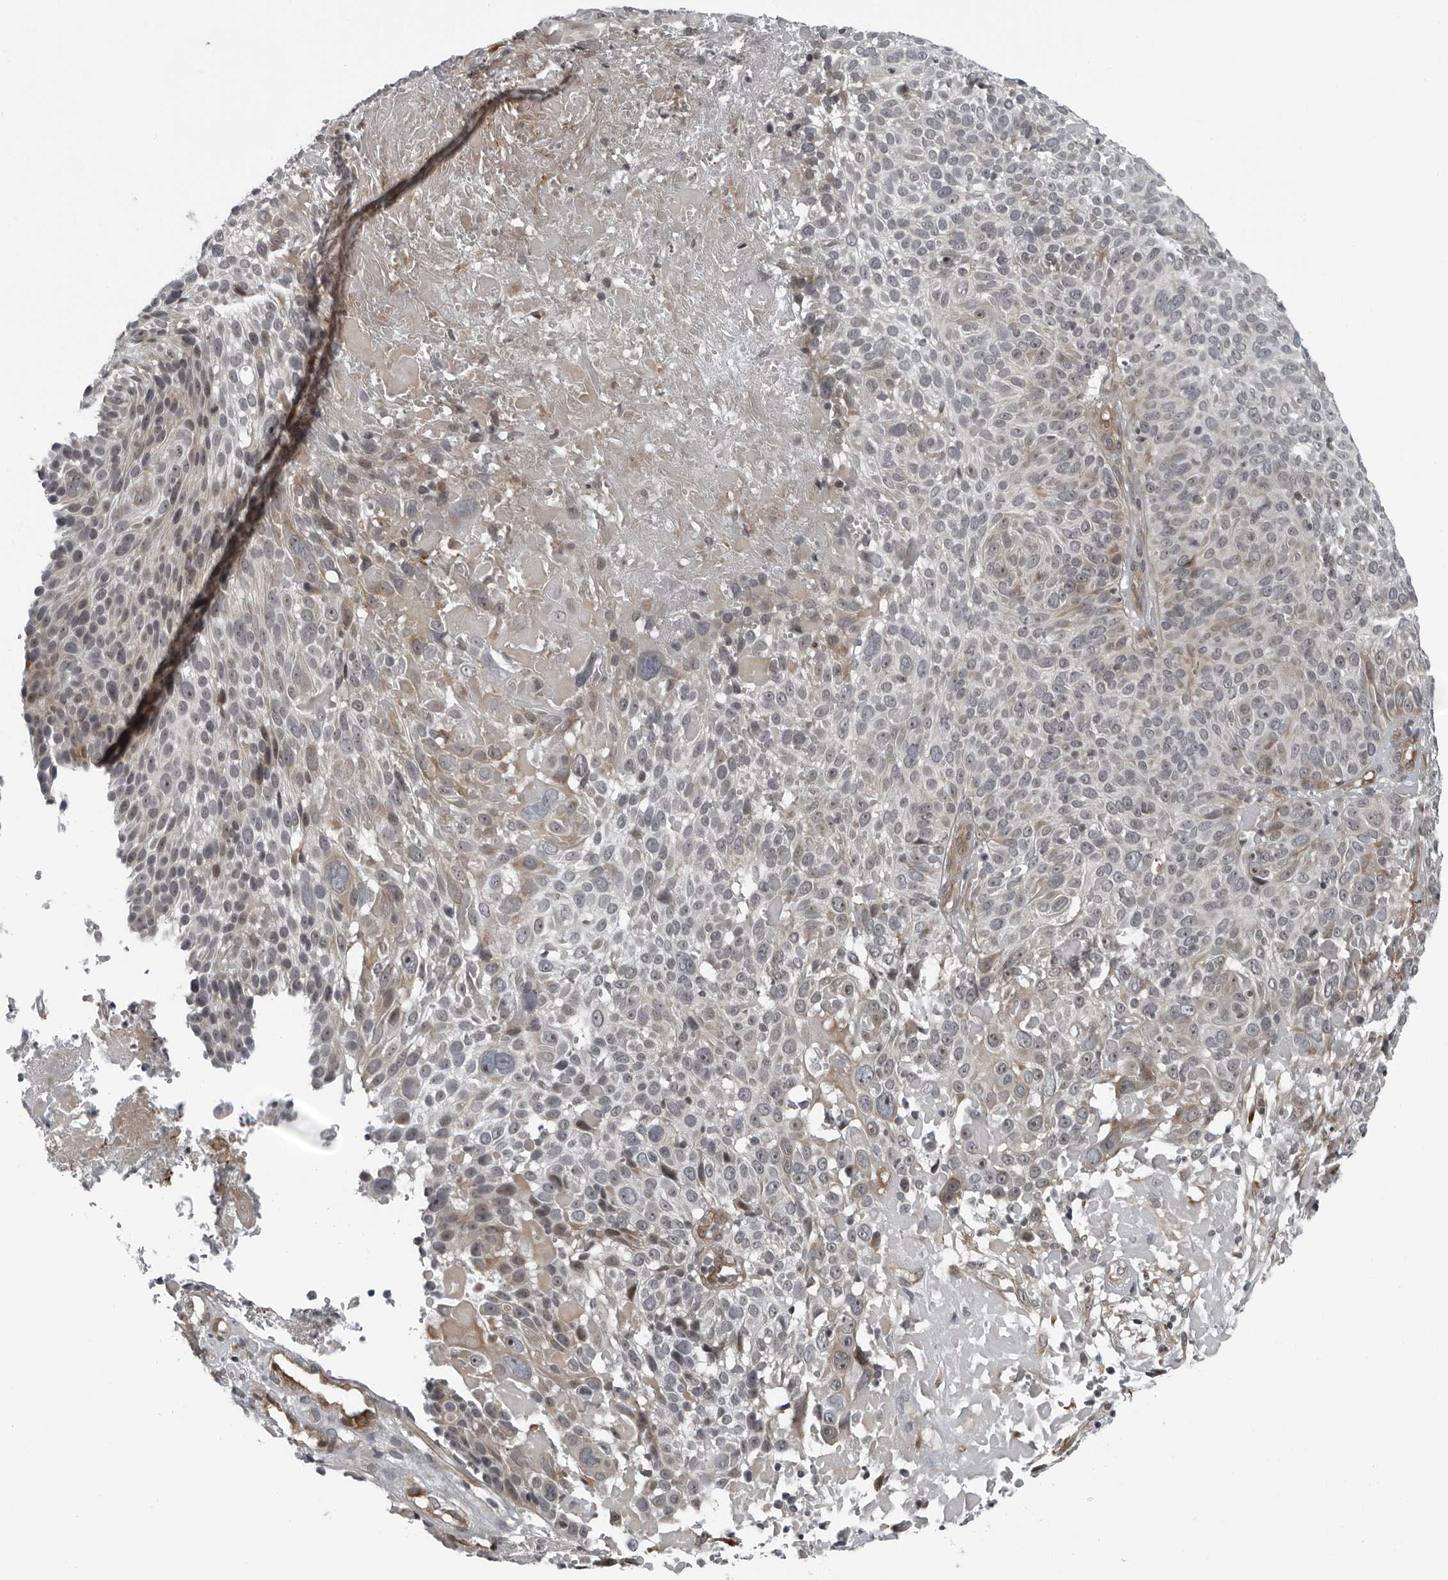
{"staining": {"intensity": "weak", "quantity": "<25%", "location": "cytoplasmic/membranous,nuclear"}, "tissue": "cervical cancer", "cell_type": "Tumor cells", "image_type": "cancer", "snomed": [{"axis": "morphology", "description": "Squamous cell carcinoma, NOS"}, {"axis": "topography", "description": "Cervix"}], "caption": "Protein analysis of cervical squamous cell carcinoma demonstrates no significant staining in tumor cells.", "gene": "FAM102B", "patient": {"sex": "female", "age": 74}}